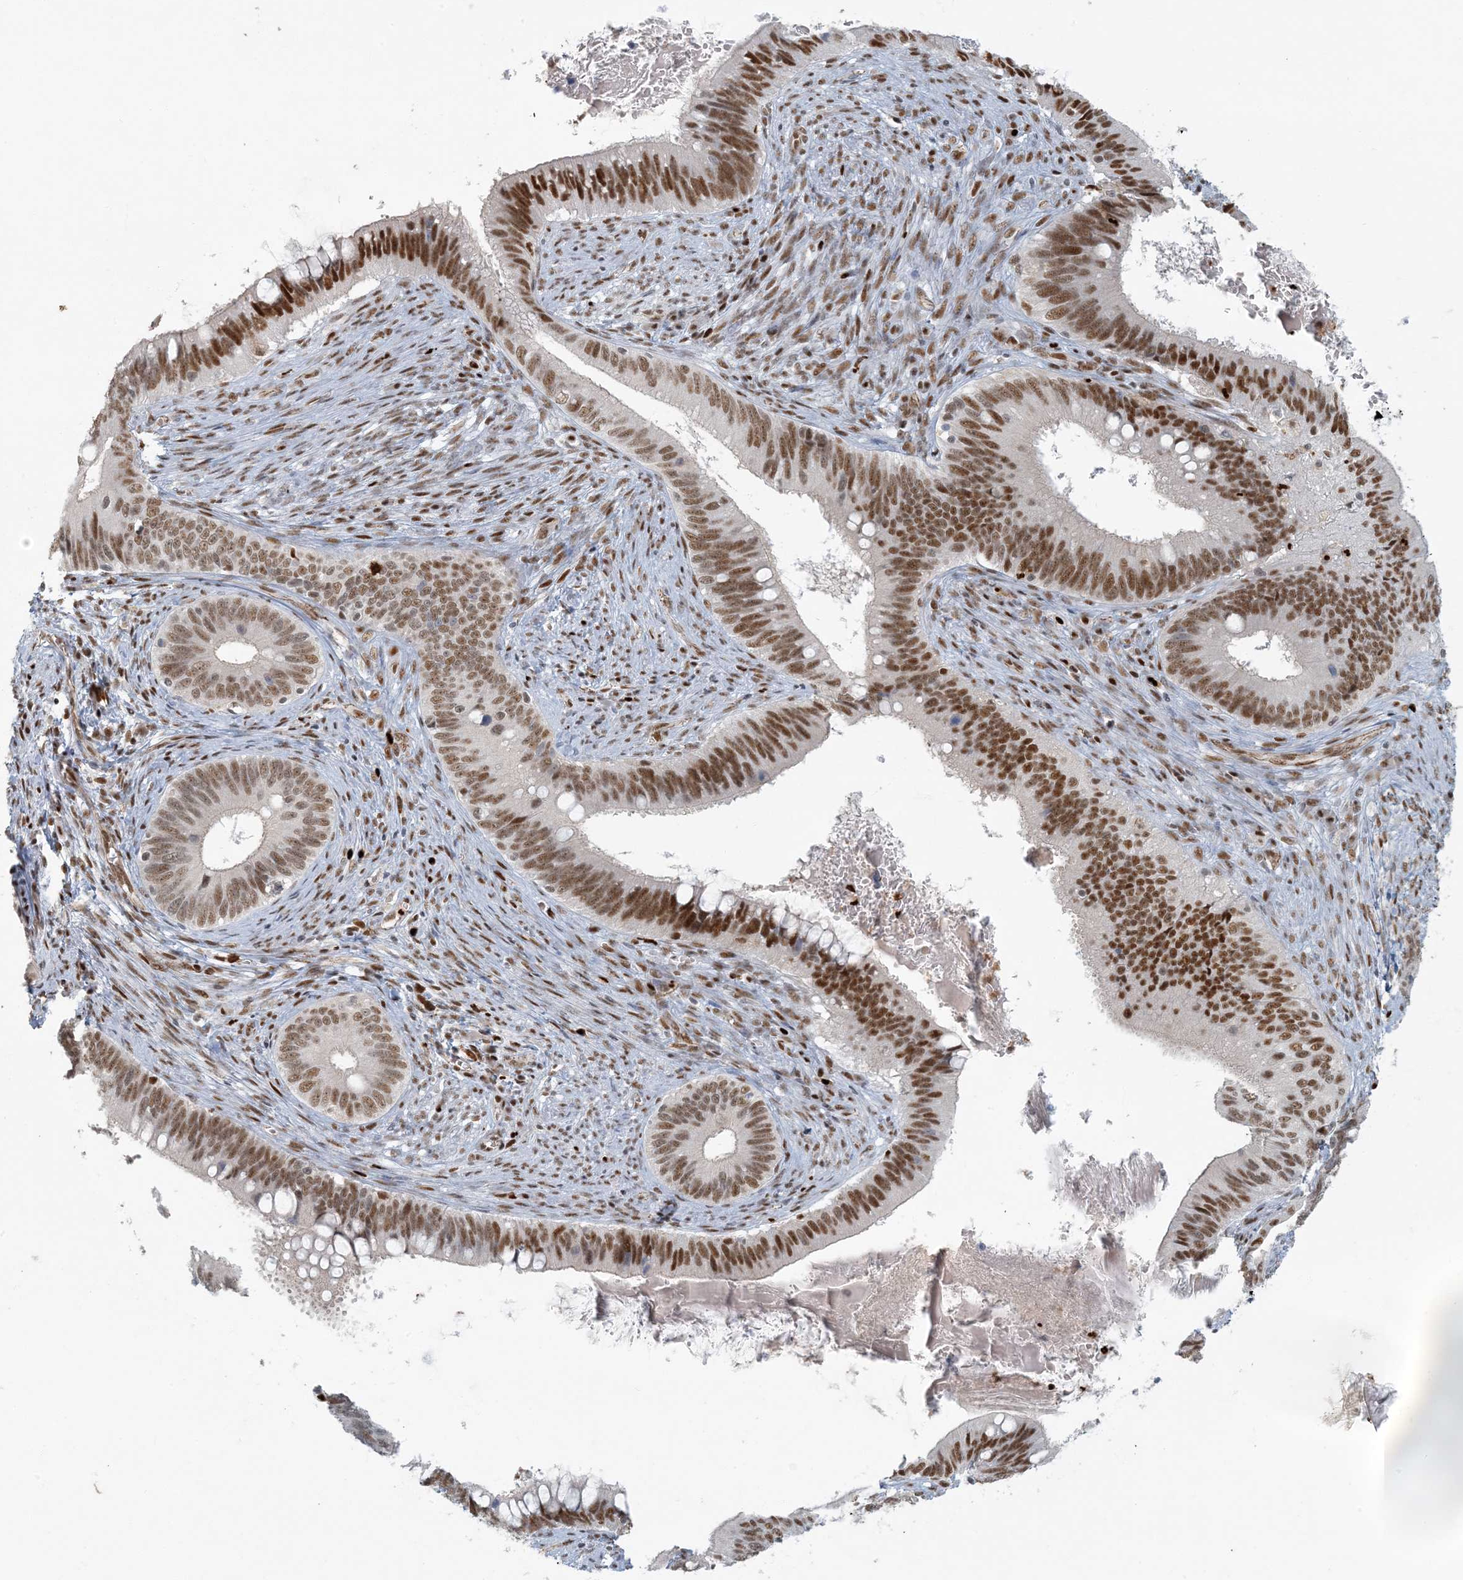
{"staining": {"intensity": "moderate", "quantity": ">75%", "location": "nuclear"}, "tissue": "cervical cancer", "cell_type": "Tumor cells", "image_type": "cancer", "snomed": [{"axis": "morphology", "description": "Adenocarcinoma, NOS"}, {"axis": "topography", "description": "Cervix"}], "caption": "This is a photomicrograph of immunohistochemistry staining of cervical adenocarcinoma, which shows moderate positivity in the nuclear of tumor cells.", "gene": "AK9", "patient": {"sex": "female", "age": 42}}